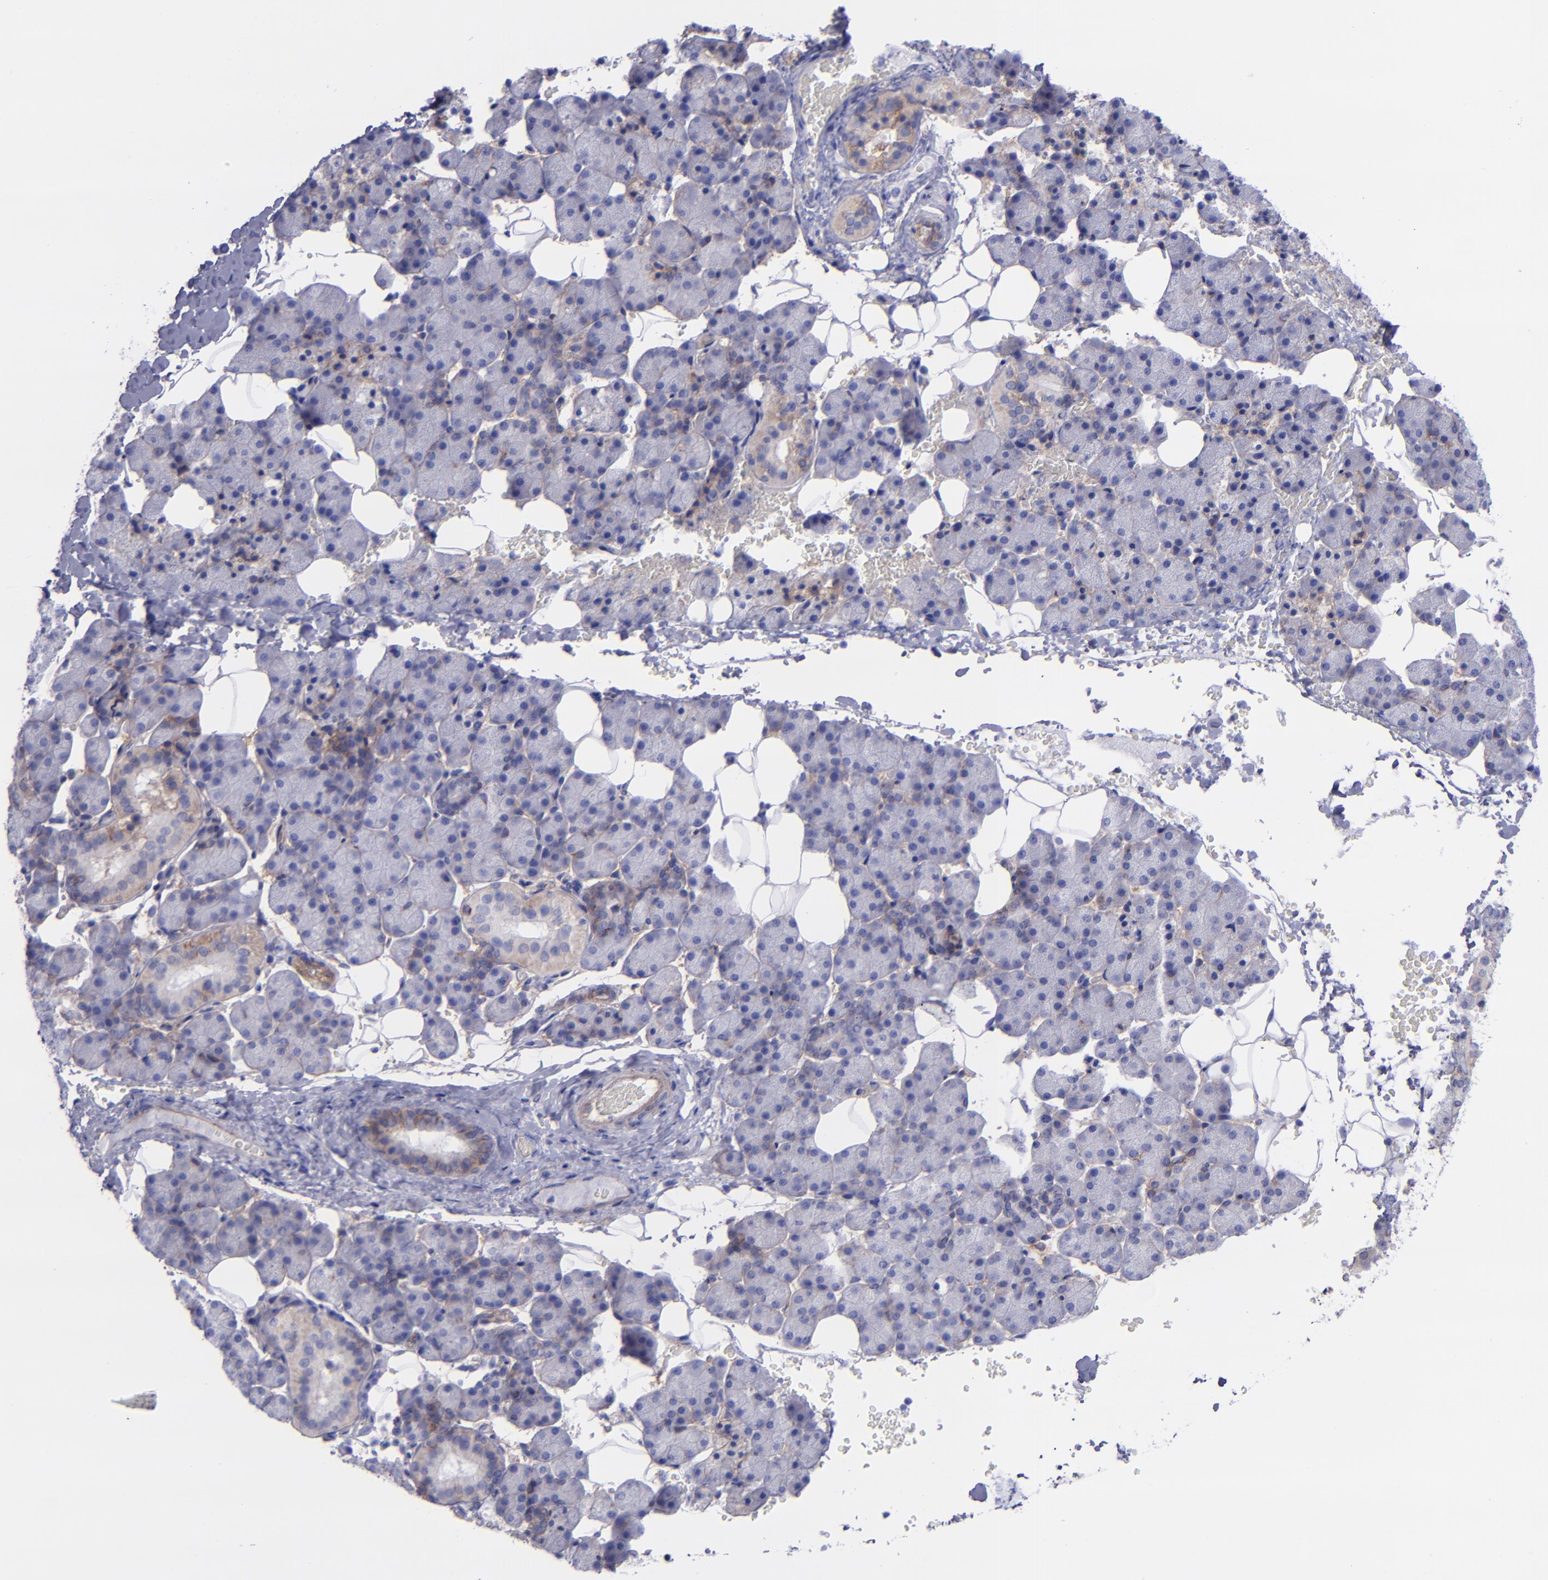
{"staining": {"intensity": "weak", "quantity": "<25%", "location": "cytoplasmic/membranous"}, "tissue": "salivary gland", "cell_type": "Glandular cells", "image_type": "normal", "snomed": [{"axis": "morphology", "description": "Normal tissue, NOS"}, {"axis": "topography", "description": "Lymph node"}, {"axis": "topography", "description": "Salivary gland"}], "caption": "There is no significant positivity in glandular cells of salivary gland. (Stains: DAB (3,3'-diaminobenzidine) immunohistochemistry (IHC) with hematoxylin counter stain, Microscopy: brightfield microscopy at high magnification).", "gene": "ITGAV", "patient": {"sex": "male", "age": 8}}